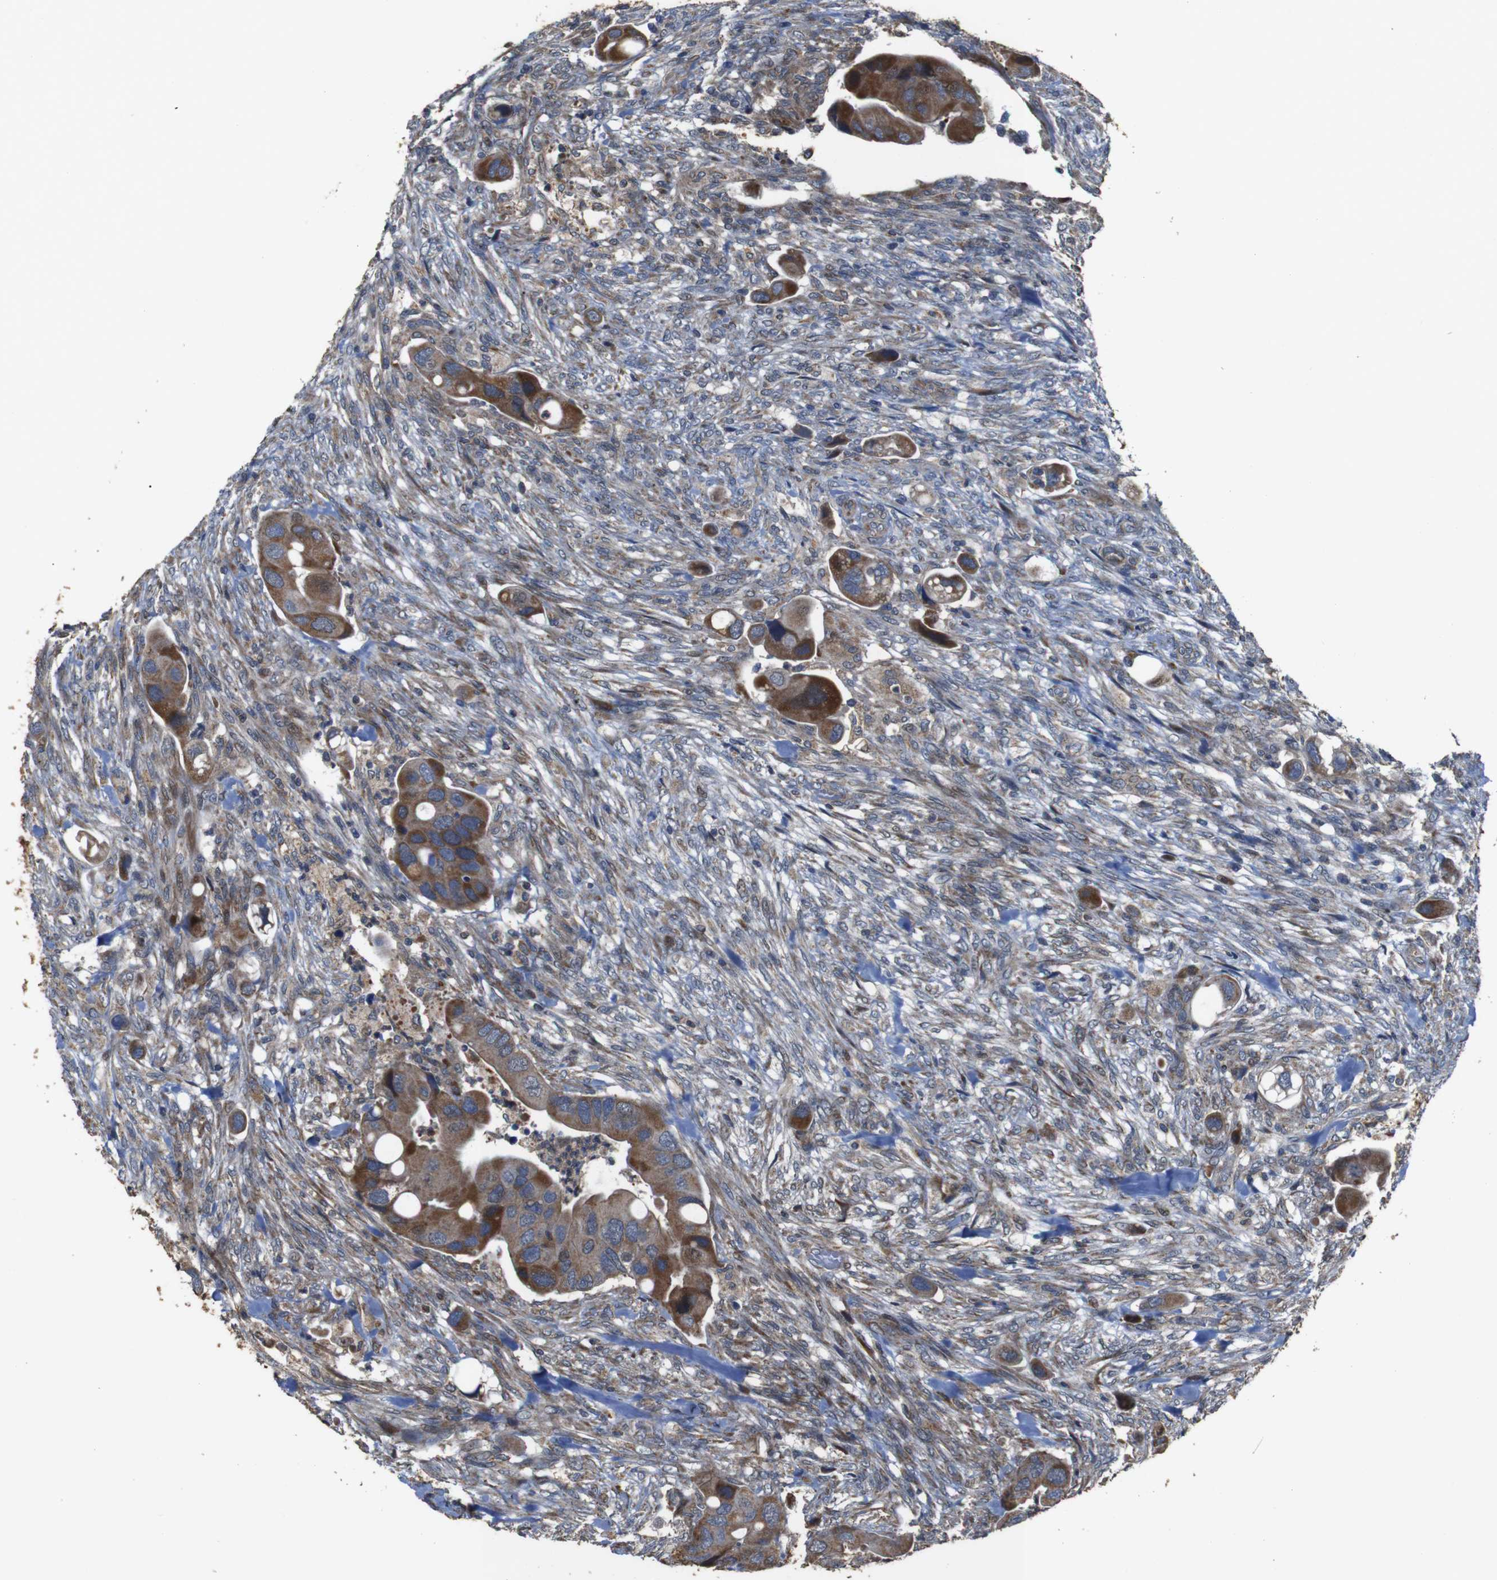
{"staining": {"intensity": "moderate", "quantity": ">75%", "location": "cytoplasmic/membranous"}, "tissue": "colorectal cancer", "cell_type": "Tumor cells", "image_type": "cancer", "snomed": [{"axis": "morphology", "description": "Adenocarcinoma, NOS"}, {"axis": "topography", "description": "Rectum"}], "caption": "The histopathology image reveals staining of colorectal cancer, revealing moderate cytoplasmic/membranous protein staining (brown color) within tumor cells.", "gene": "SNN", "patient": {"sex": "female", "age": 57}}